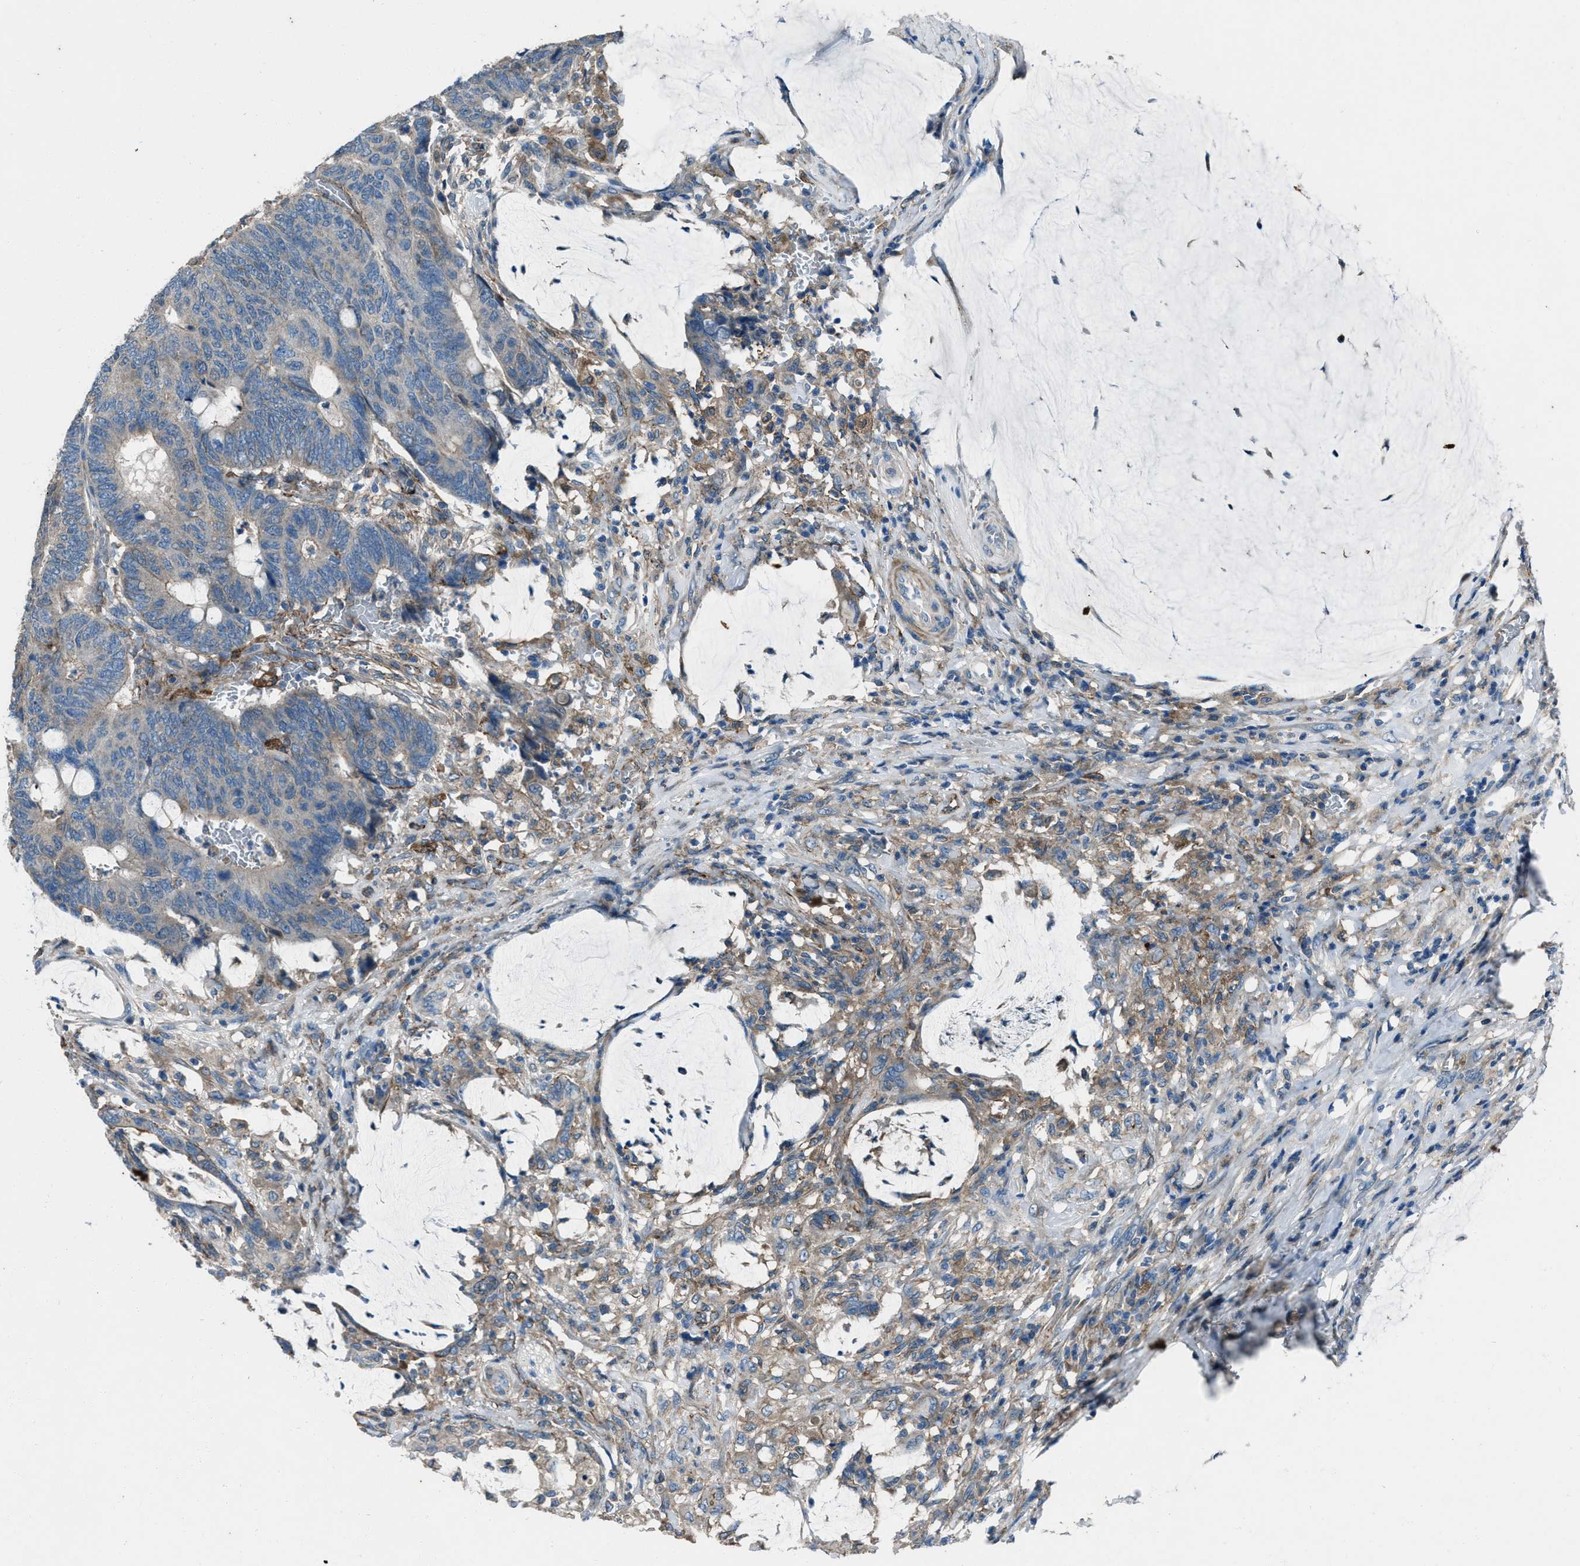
{"staining": {"intensity": "negative", "quantity": "none", "location": "none"}, "tissue": "colorectal cancer", "cell_type": "Tumor cells", "image_type": "cancer", "snomed": [{"axis": "morphology", "description": "Normal tissue, NOS"}, {"axis": "morphology", "description": "Adenocarcinoma, NOS"}, {"axis": "topography", "description": "Rectum"}, {"axis": "topography", "description": "Peripheral nerve tissue"}], "caption": "High magnification brightfield microscopy of colorectal cancer stained with DAB (brown) and counterstained with hematoxylin (blue): tumor cells show no significant expression.", "gene": "SVIL", "patient": {"sex": "male", "age": 92}}